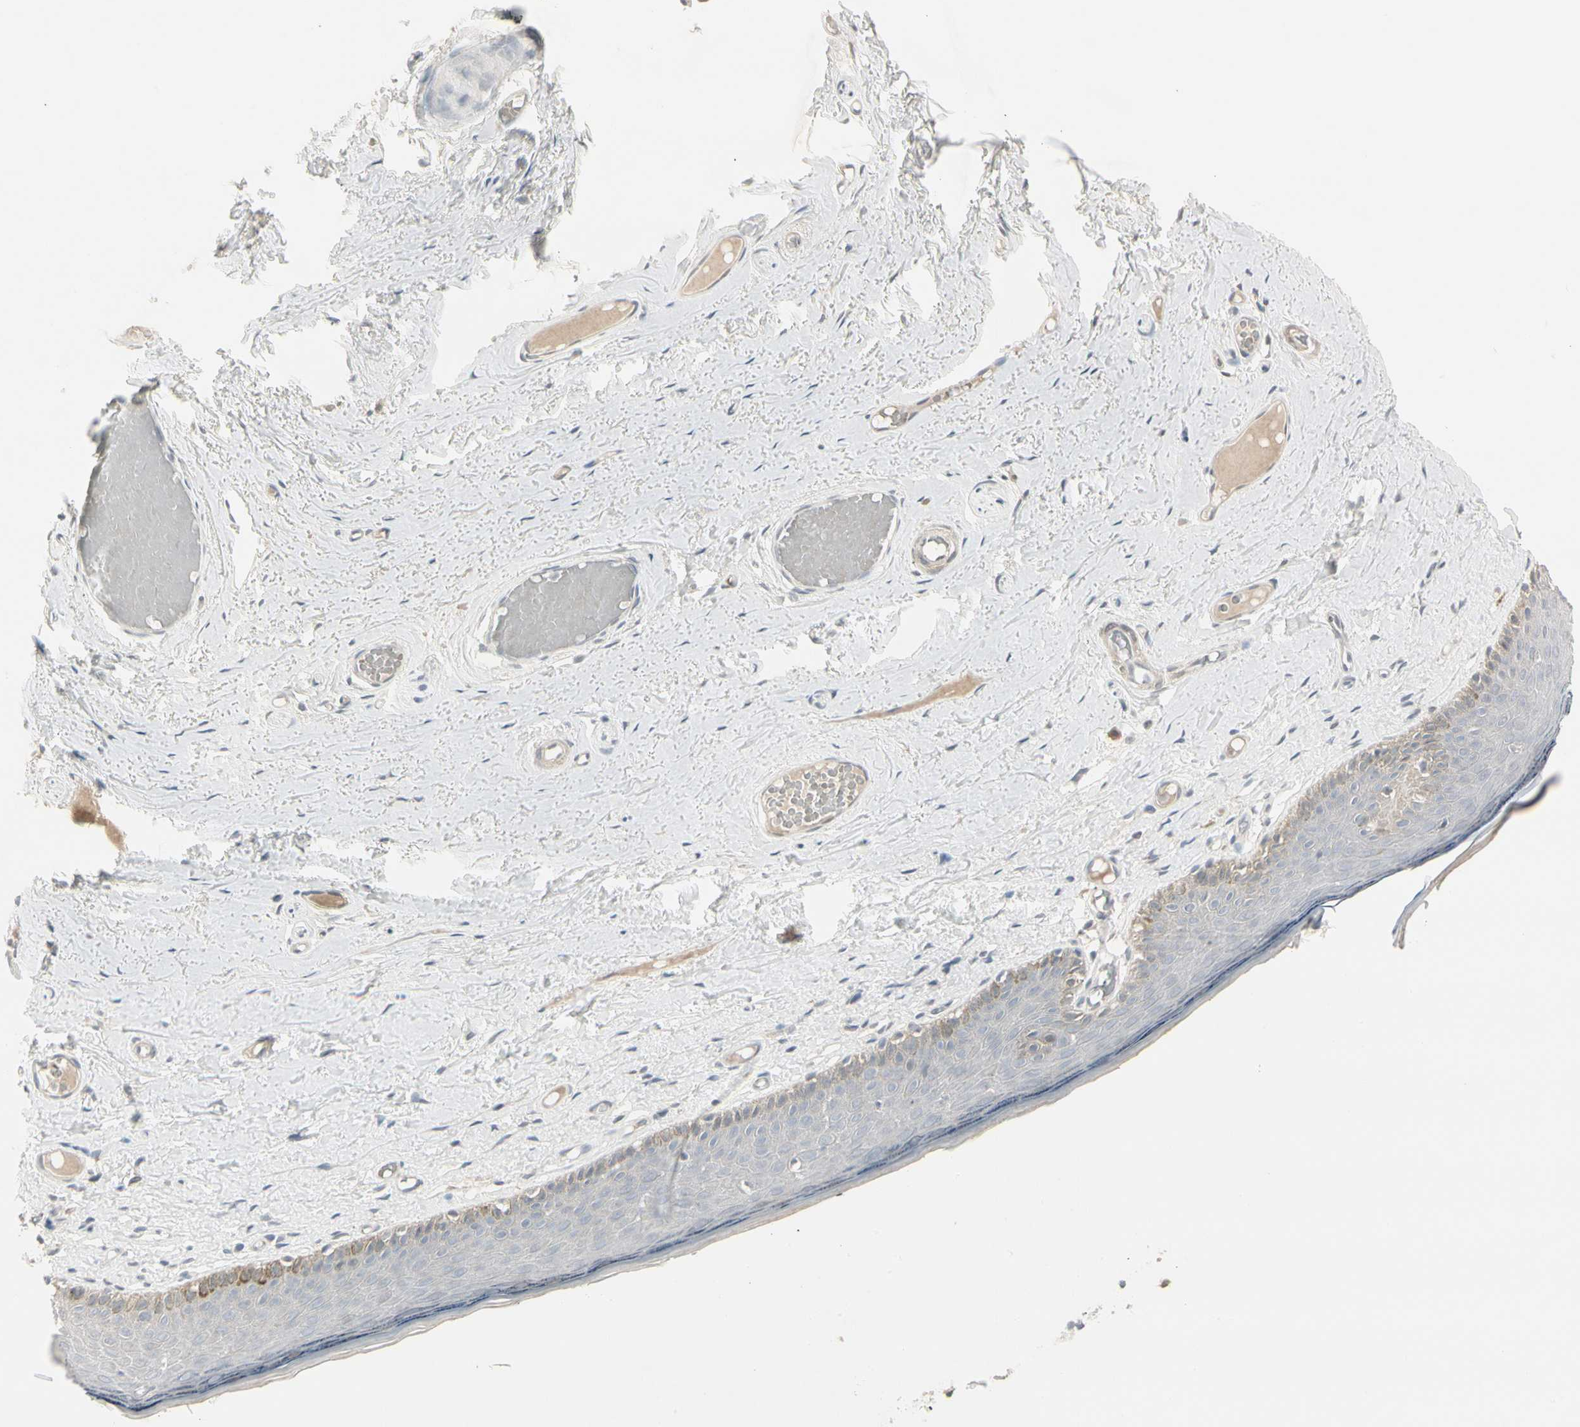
{"staining": {"intensity": "weak", "quantity": "25%-75%", "location": "cytoplasmic/membranous"}, "tissue": "skin", "cell_type": "Epidermal cells", "image_type": "normal", "snomed": [{"axis": "morphology", "description": "Normal tissue, NOS"}, {"axis": "topography", "description": "Vulva"}], "caption": "DAB immunohistochemical staining of unremarkable skin shows weak cytoplasmic/membranous protein staining in approximately 25%-75% of epidermal cells.", "gene": "DMPK", "patient": {"sex": "female", "age": 54}}